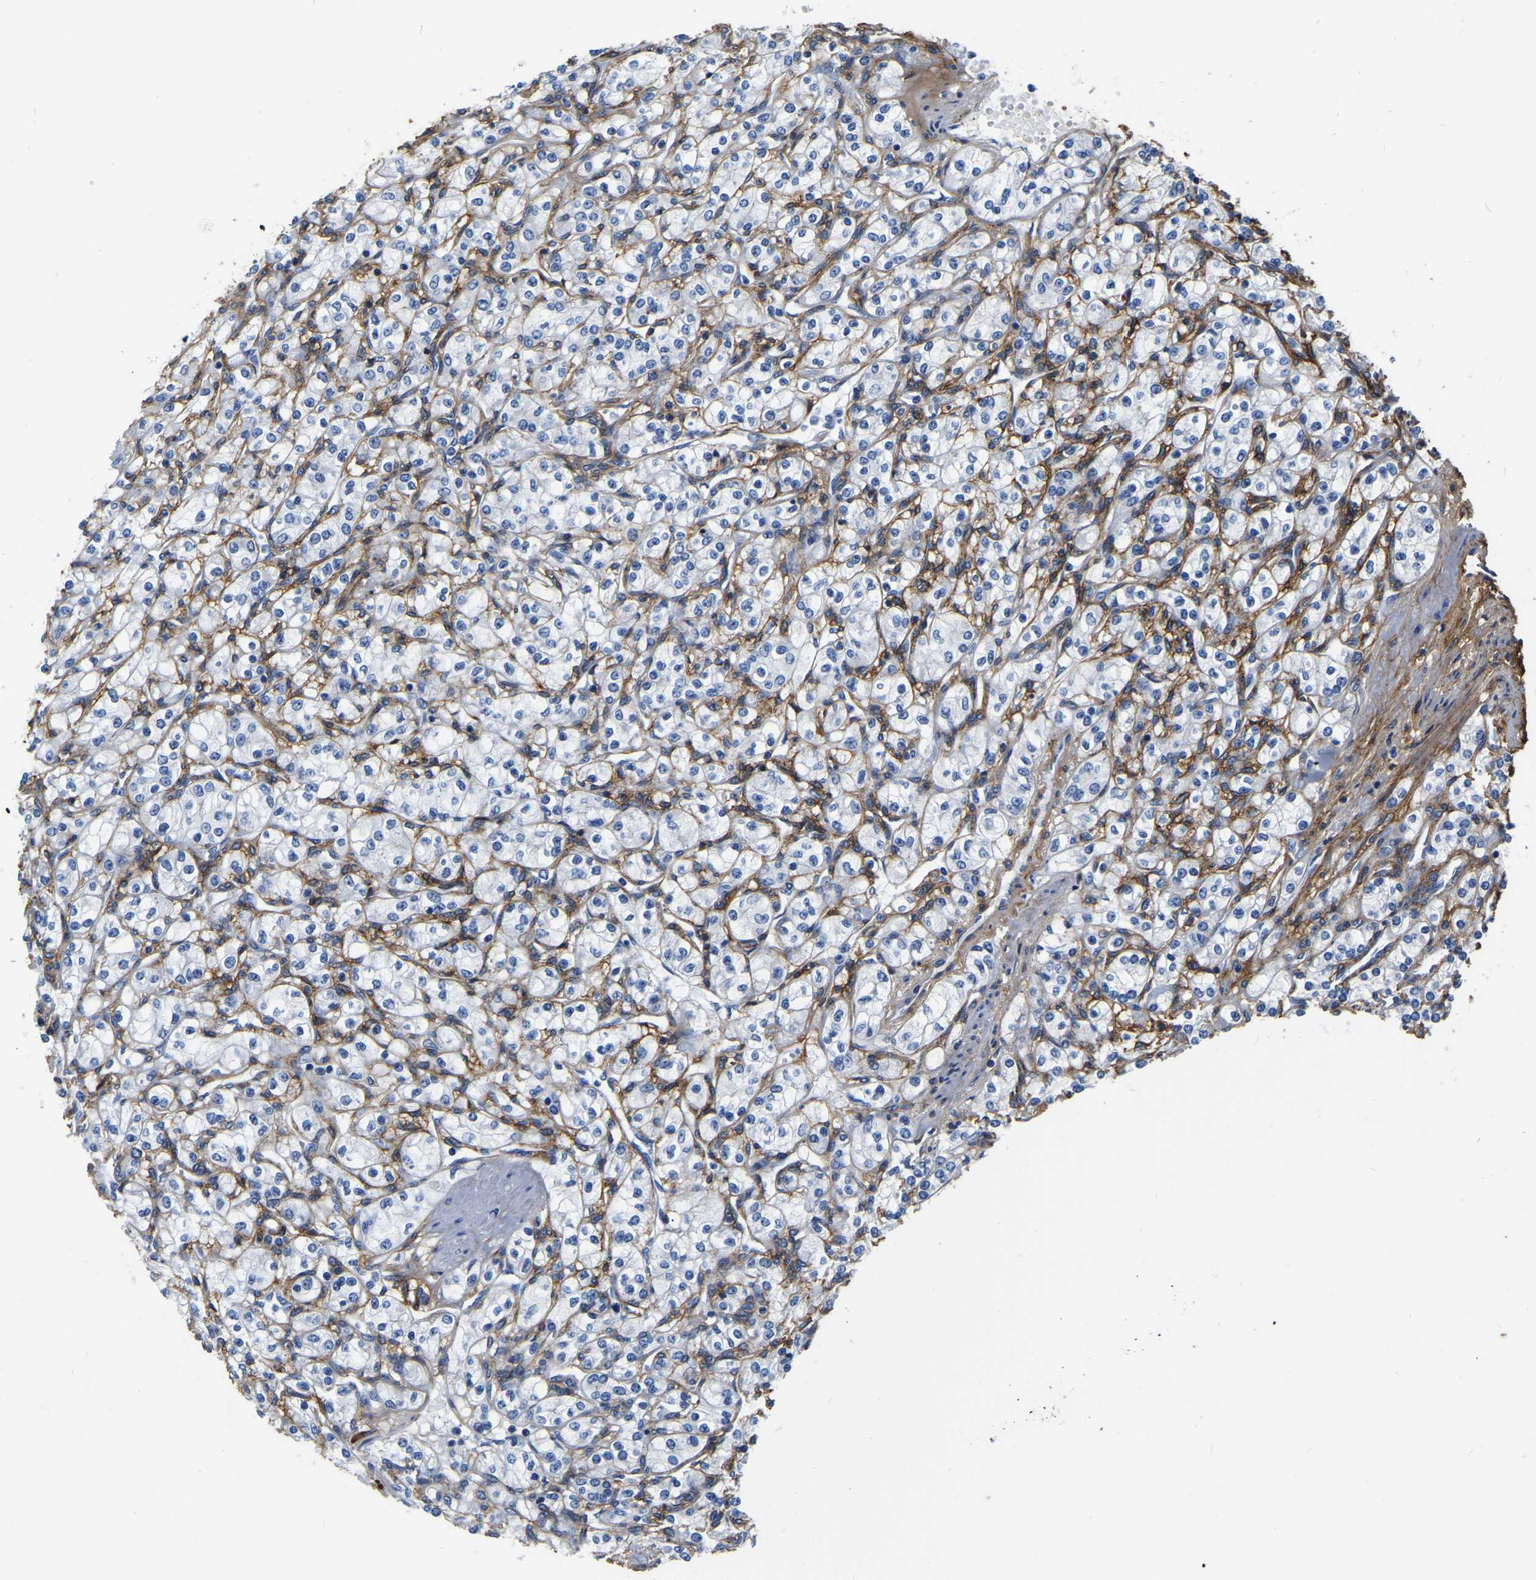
{"staining": {"intensity": "negative", "quantity": "none", "location": "none"}, "tissue": "renal cancer", "cell_type": "Tumor cells", "image_type": "cancer", "snomed": [{"axis": "morphology", "description": "Adenocarcinoma, NOS"}, {"axis": "topography", "description": "Kidney"}], "caption": "Immunohistochemistry (IHC) photomicrograph of neoplastic tissue: human renal cancer (adenocarcinoma) stained with DAB (3,3'-diaminobenzidine) shows no significant protein expression in tumor cells.", "gene": "COL6A1", "patient": {"sex": "male", "age": 77}}